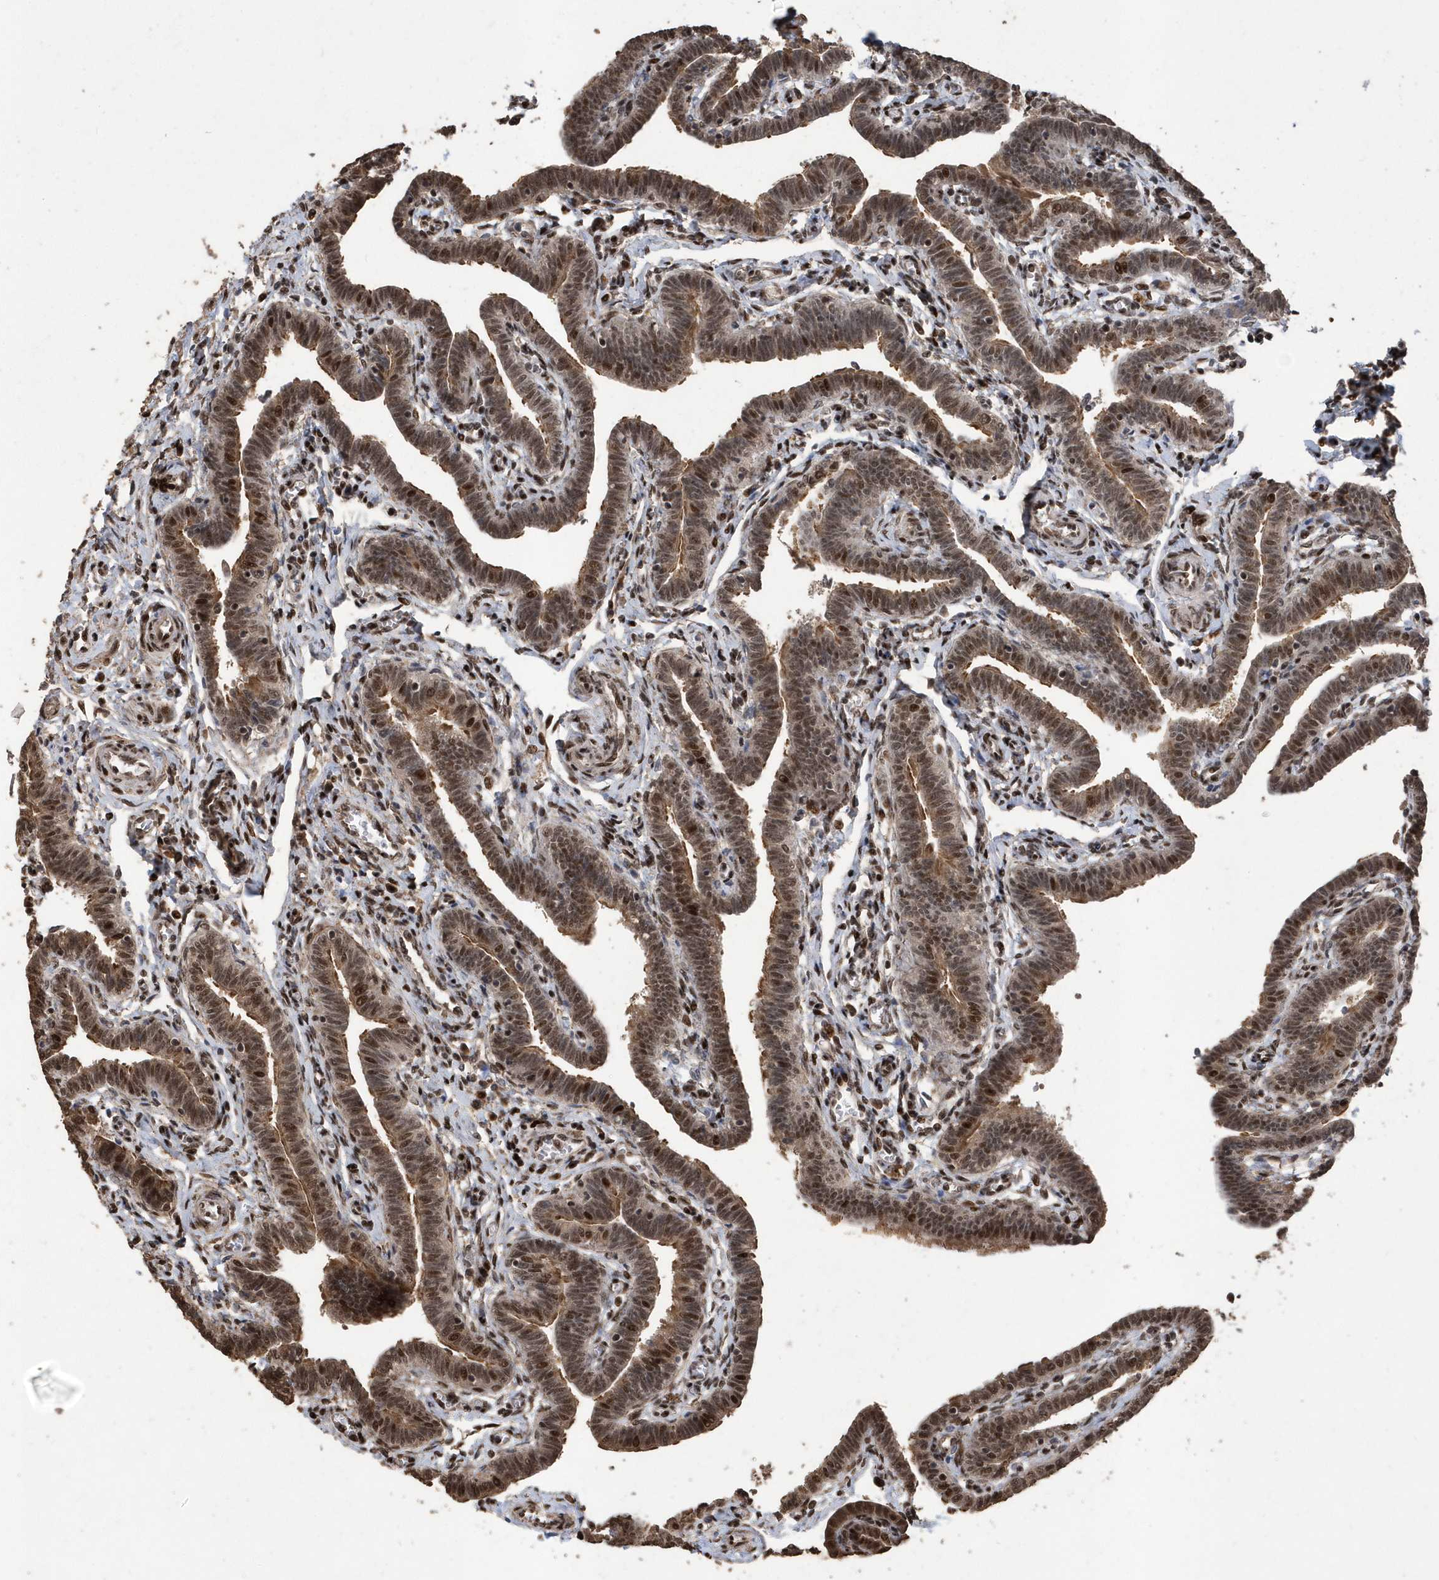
{"staining": {"intensity": "strong", "quantity": ">75%", "location": "cytoplasmic/membranous,nuclear"}, "tissue": "fallopian tube", "cell_type": "Glandular cells", "image_type": "normal", "snomed": [{"axis": "morphology", "description": "Normal tissue, NOS"}, {"axis": "topography", "description": "Fallopian tube"}], "caption": "Brown immunohistochemical staining in normal human fallopian tube shows strong cytoplasmic/membranous,nuclear positivity in approximately >75% of glandular cells. Using DAB (3,3'-diaminobenzidine) (brown) and hematoxylin (blue) stains, captured at high magnification using brightfield microscopy.", "gene": "INTS12", "patient": {"sex": "female", "age": 36}}